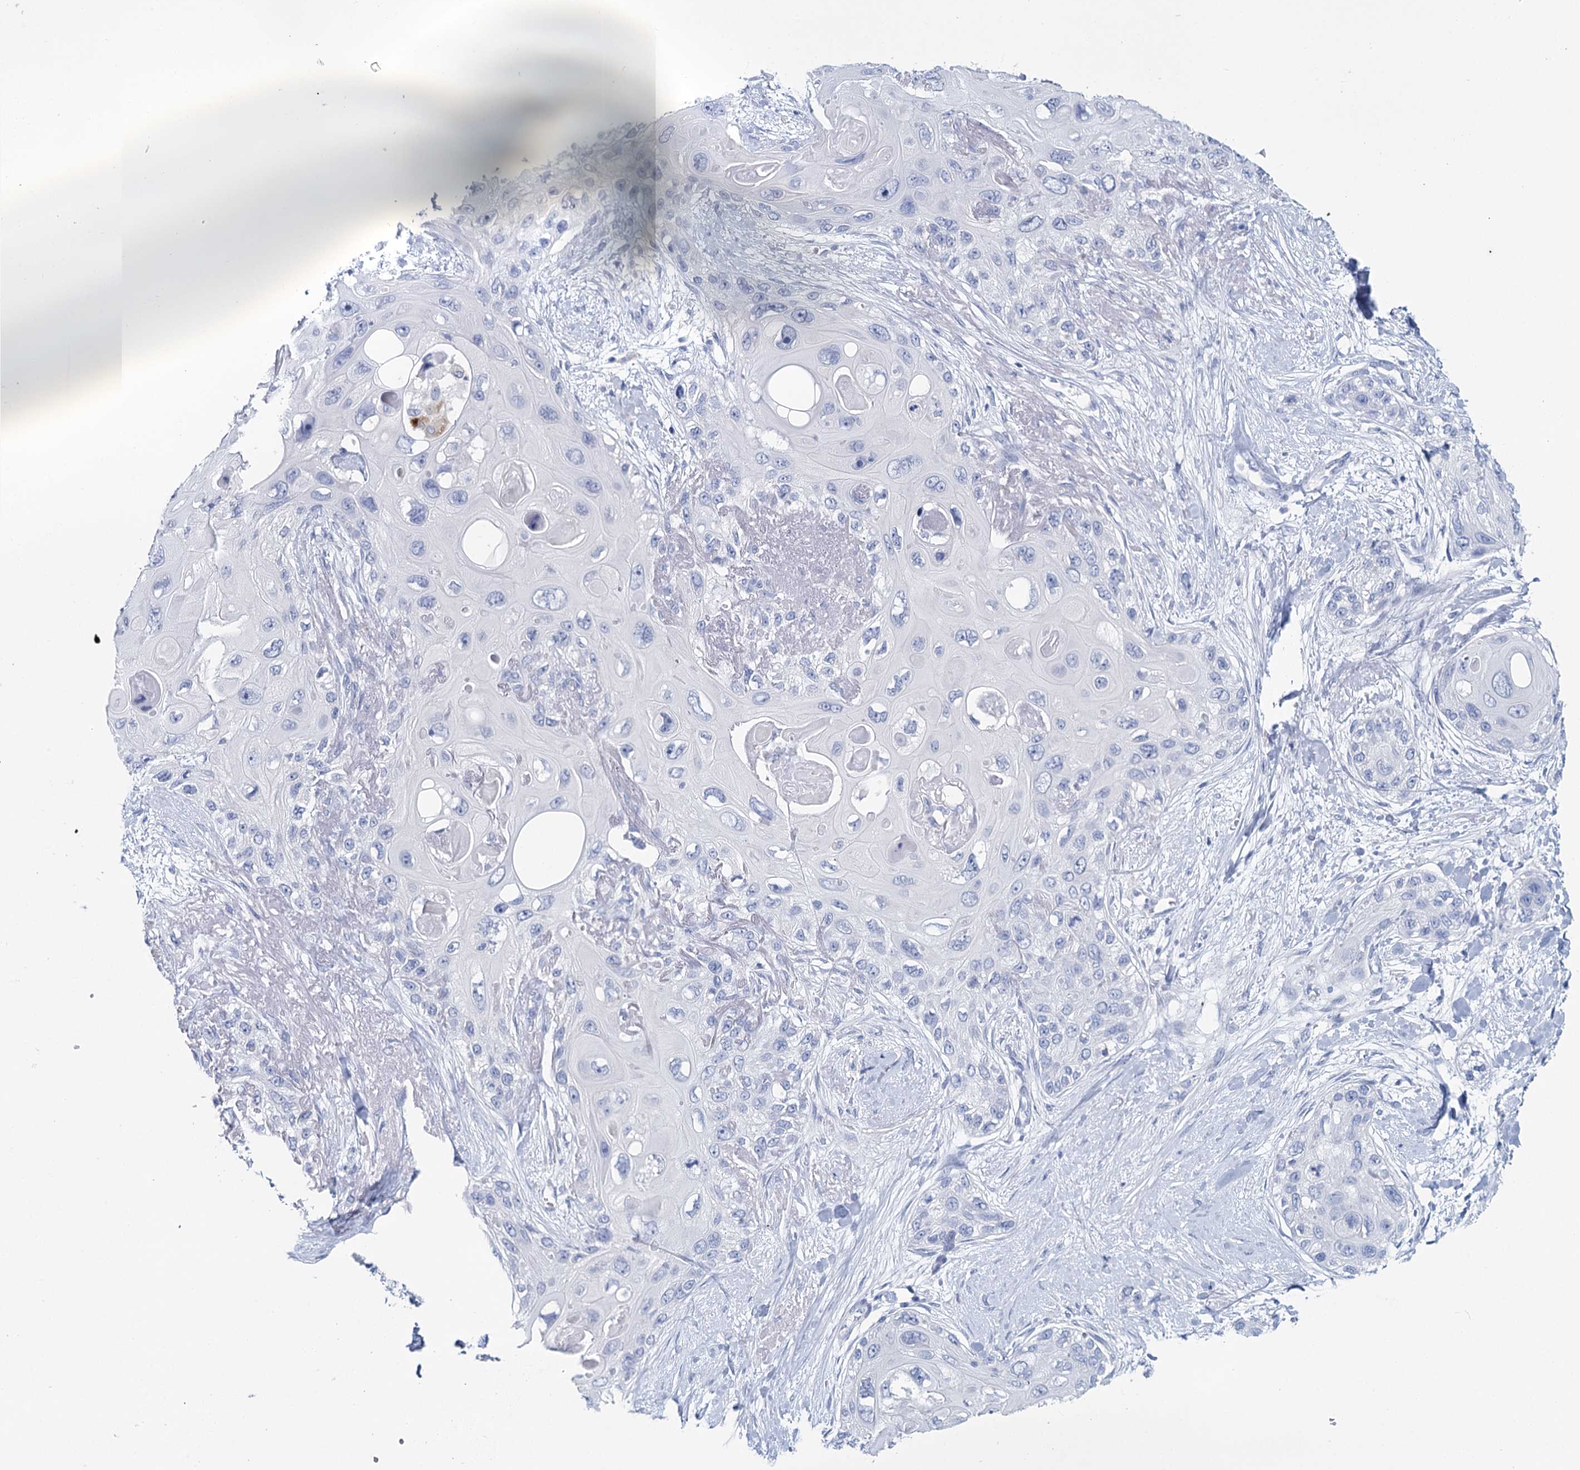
{"staining": {"intensity": "negative", "quantity": "none", "location": "none"}, "tissue": "skin cancer", "cell_type": "Tumor cells", "image_type": "cancer", "snomed": [{"axis": "morphology", "description": "Normal tissue, NOS"}, {"axis": "morphology", "description": "Squamous cell carcinoma, NOS"}, {"axis": "topography", "description": "Skin"}], "caption": "IHC of human skin cancer (squamous cell carcinoma) displays no positivity in tumor cells. The staining was performed using DAB to visualize the protein expression in brown, while the nuclei were stained in blue with hematoxylin (Magnification: 20x).", "gene": "METTL7B", "patient": {"sex": "male", "age": 72}}